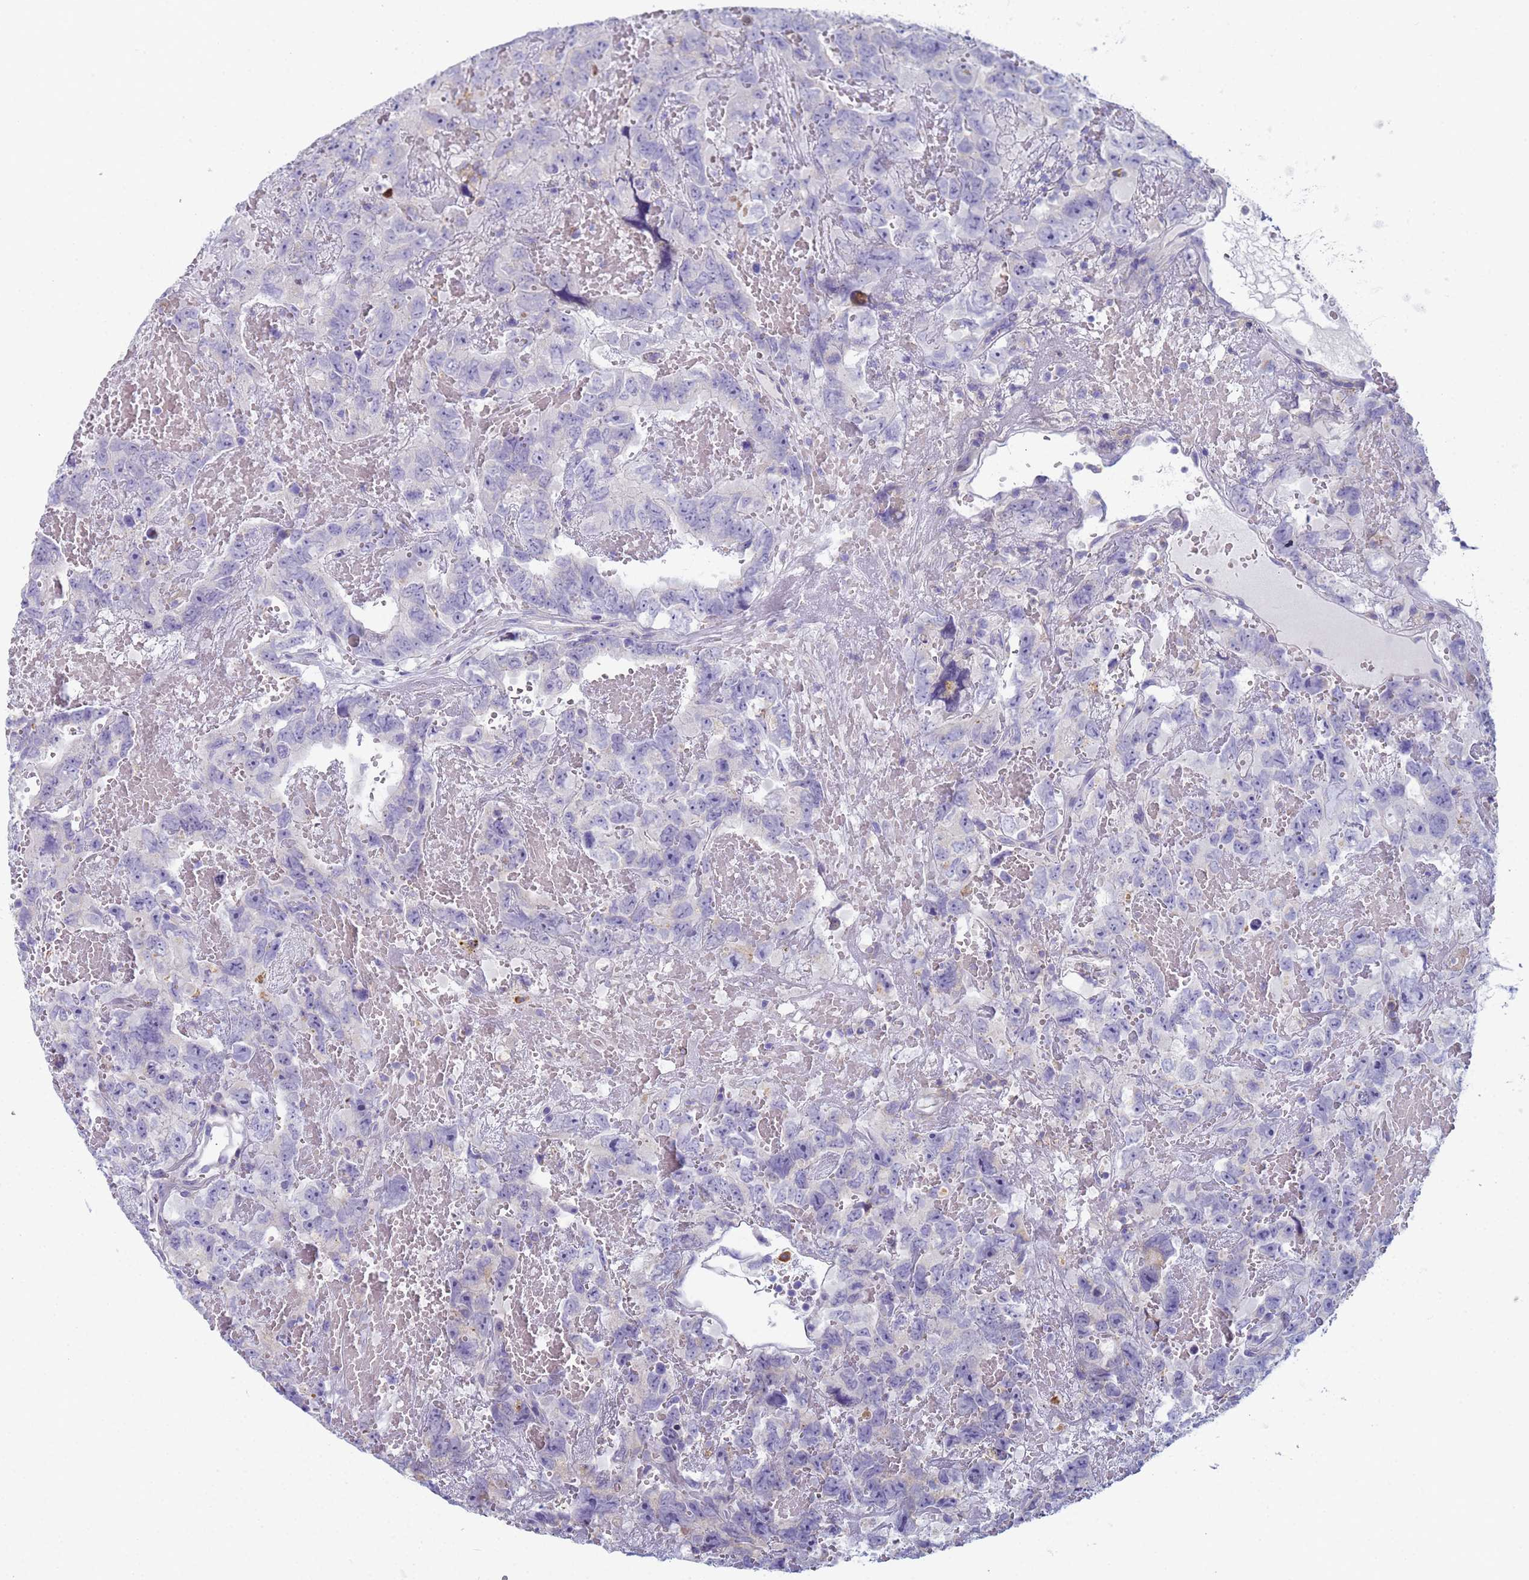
{"staining": {"intensity": "negative", "quantity": "none", "location": "none"}, "tissue": "testis cancer", "cell_type": "Tumor cells", "image_type": "cancer", "snomed": [{"axis": "morphology", "description": "Carcinoma, Embryonal, NOS"}, {"axis": "topography", "description": "Testis"}], "caption": "High magnification brightfield microscopy of testis cancer (embryonal carcinoma) stained with DAB (brown) and counterstained with hematoxylin (blue): tumor cells show no significant positivity.", "gene": "CR1", "patient": {"sex": "male", "age": 45}}